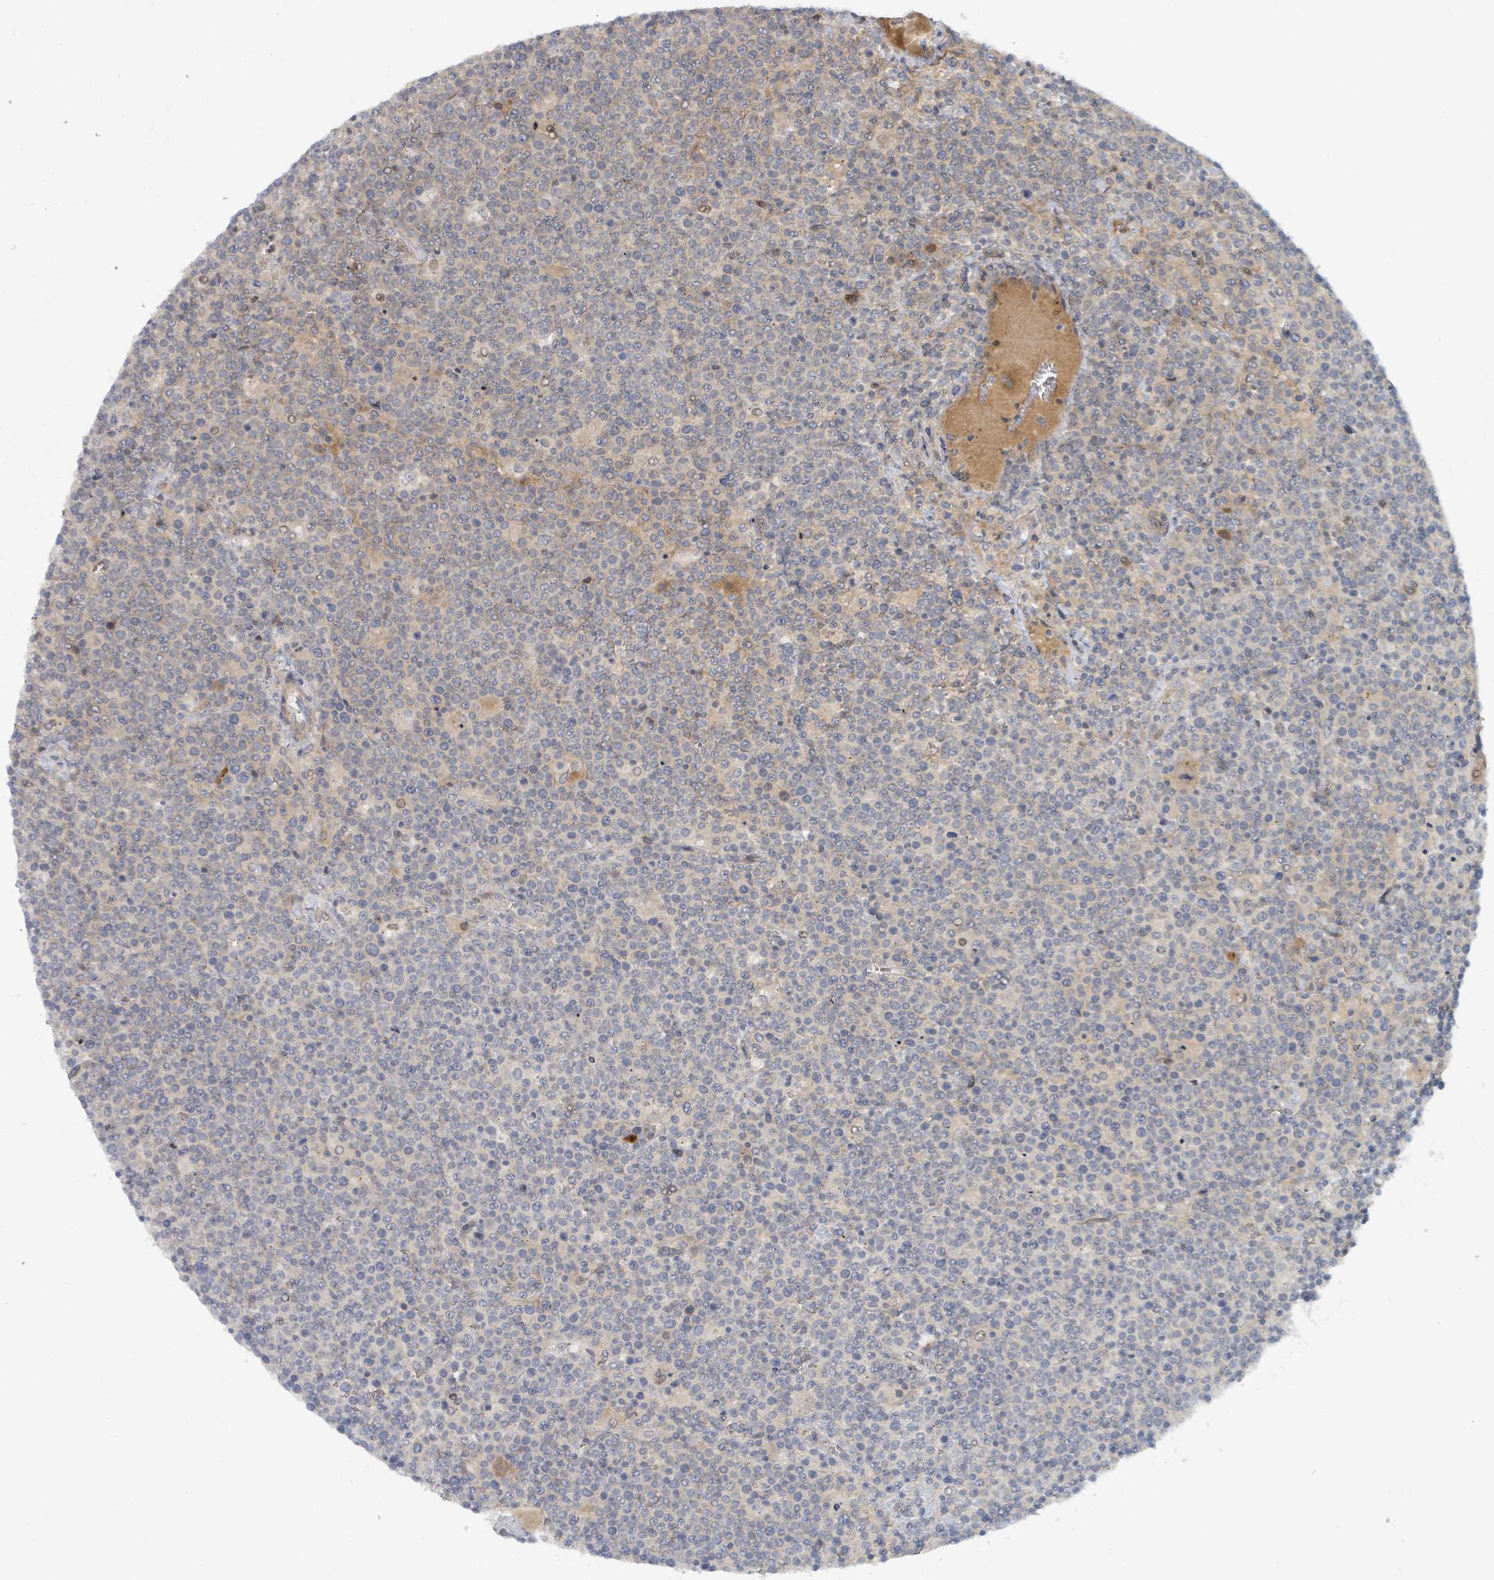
{"staining": {"intensity": "negative", "quantity": "none", "location": "none"}, "tissue": "lymphoma", "cell_type": "Tumor cells", "image_type": "cancer", "snomed": [{"axis": "morphology", "description": "Malignant lymphoma, non-Hodgkin's type, High grade"}, {"axis": "topography", "description": "Lymph node"}], "caption": "Immunohistochemistry of human lymphoma demonstrates no positivity in tumor cells.", "gene": "COL5A3", "patient": {"sex": "male", "age": 61}}